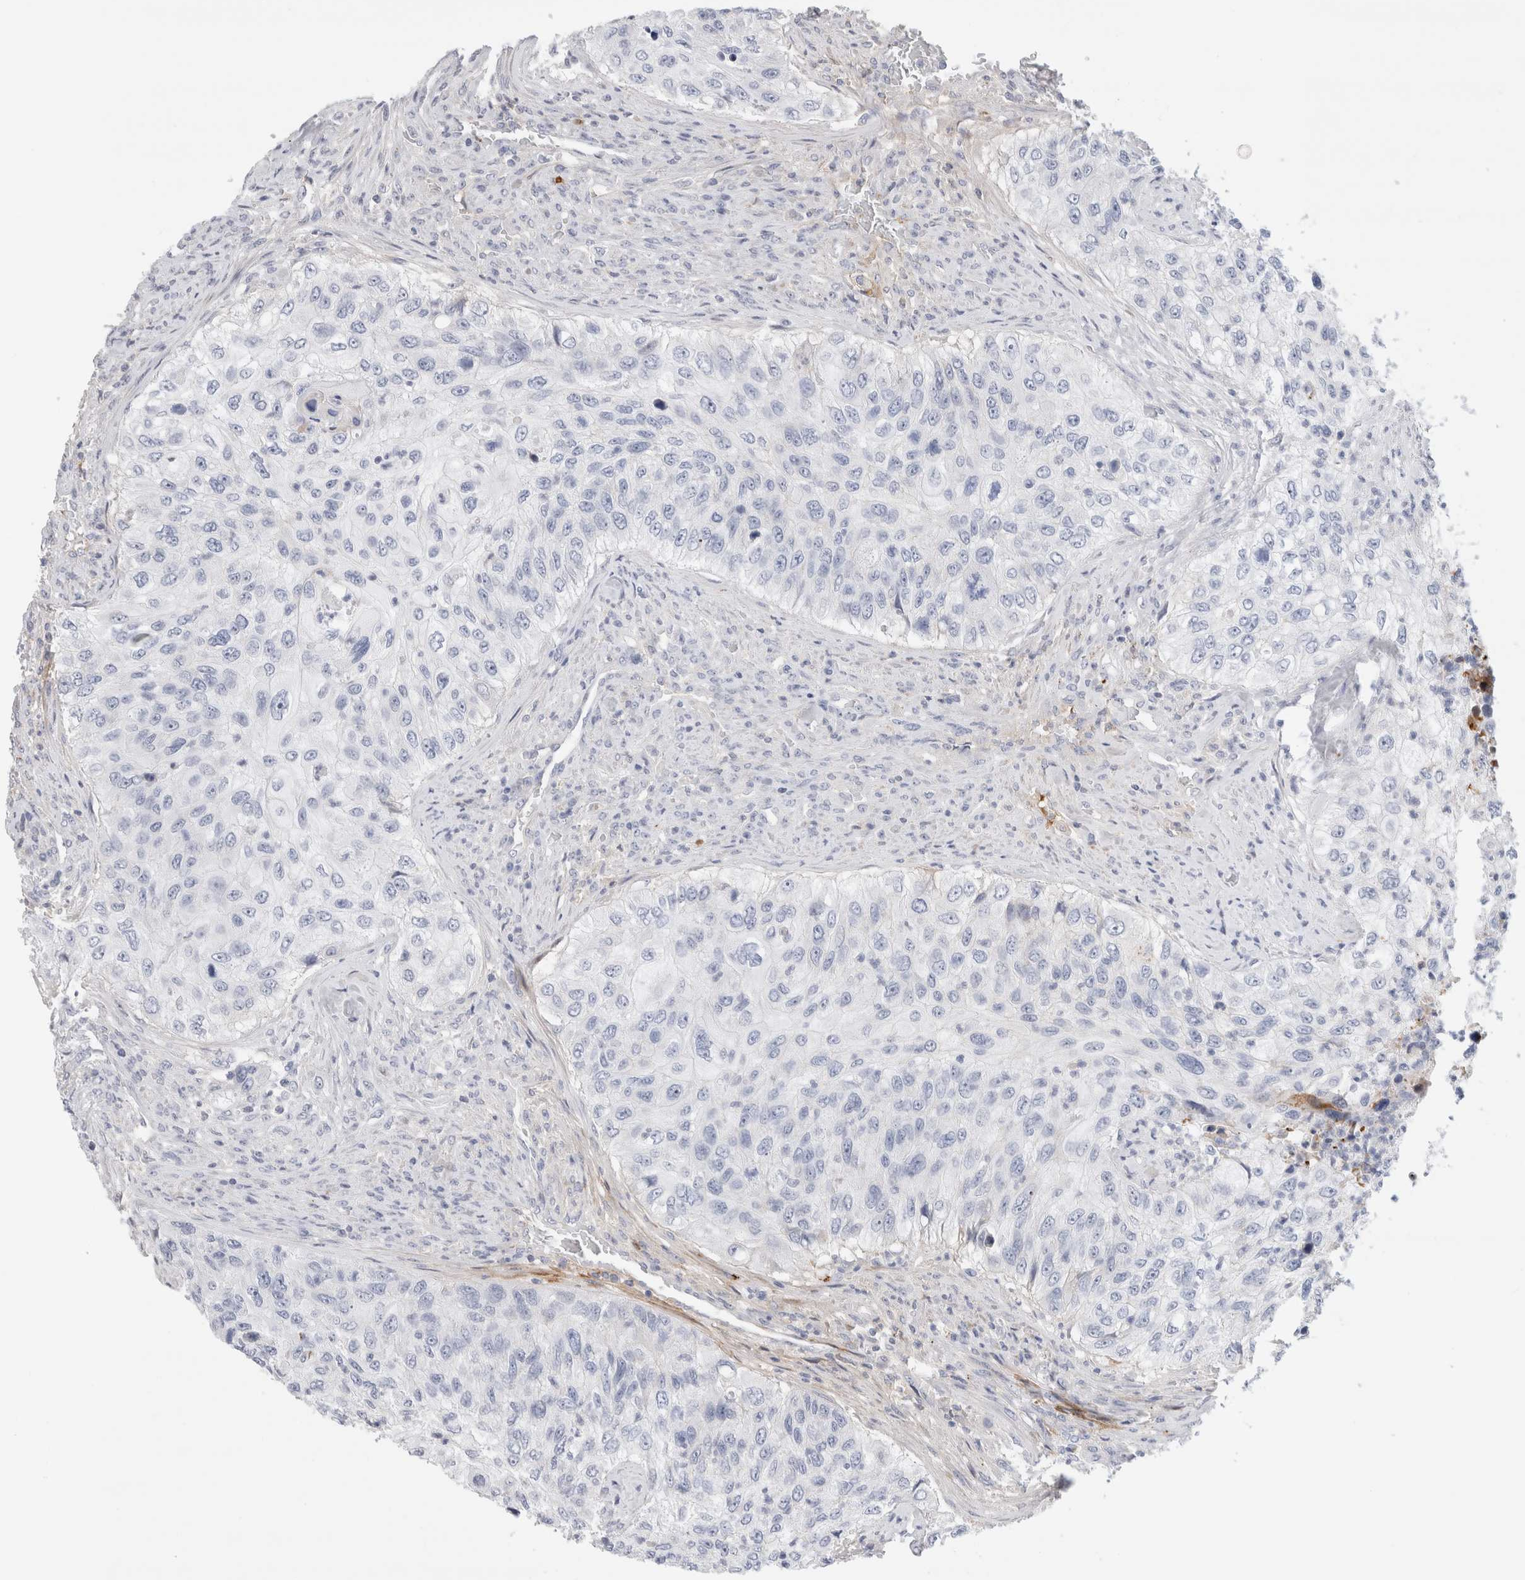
{"staining": {"intensity": "negative", "quantity": "none", "location": "none"}, "tissue": "urothelial cancer", "cell_type": "Tumor cells", "image_type": "cancer", "snomed": [{"axis": "morphology", "description": "Urothelial carcinoma, High grade"}, {"axis": "topography", "description": "Urinary bladder"}], "caption": "Photomicrograph shows no significant protein expression in tumor cells of high-grade urothelial carcinoma. (Stains: DAB (3,3'-diaminobenzidine) IHC with hematoxylin counter stain, Microscopy: brightfield microscopy at high magnification).", "gene": "ECHDC2", "patient": {"sex": "female", "age": 60}}